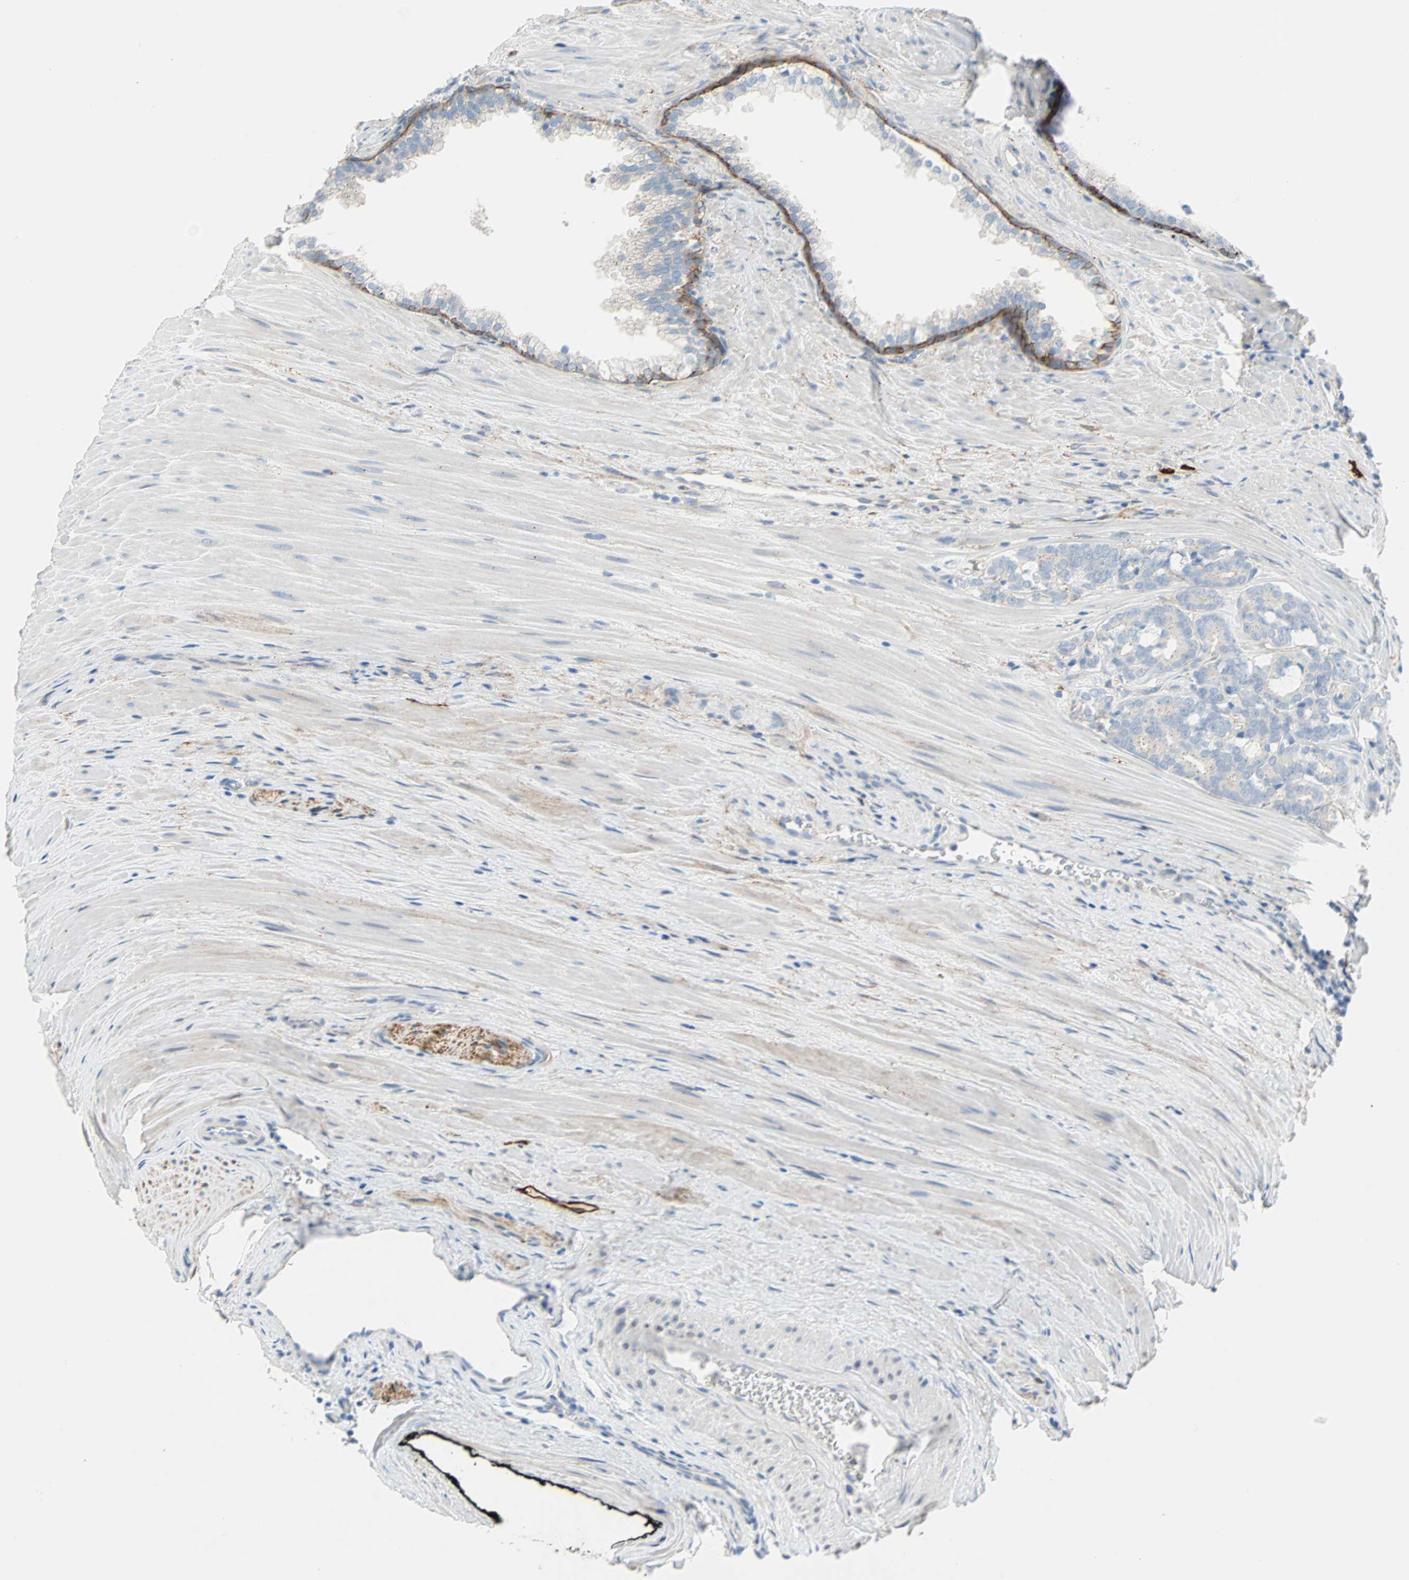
{"staining": {"intensity": "negative", "quantity": "none", "location": "none"}, "tissue": "prostate cancer", "cell_type": "Tumor cells", "image_type": "cancer", "snomed": [{"axis": "morphology", "description": "Adenocarcinoma, Low grade"}, {"axis": "topography", "description": "Prostate"}], "caption": "The immunohistochemistry image has no significant positivity in tumor cells of prostate cancer (adenocarcinoma (low-grade)) tissue. (DAB immunohistochemistry, high magnification).", "gene": "PDPN", "patient": {"sex": "male", "age": 58}}